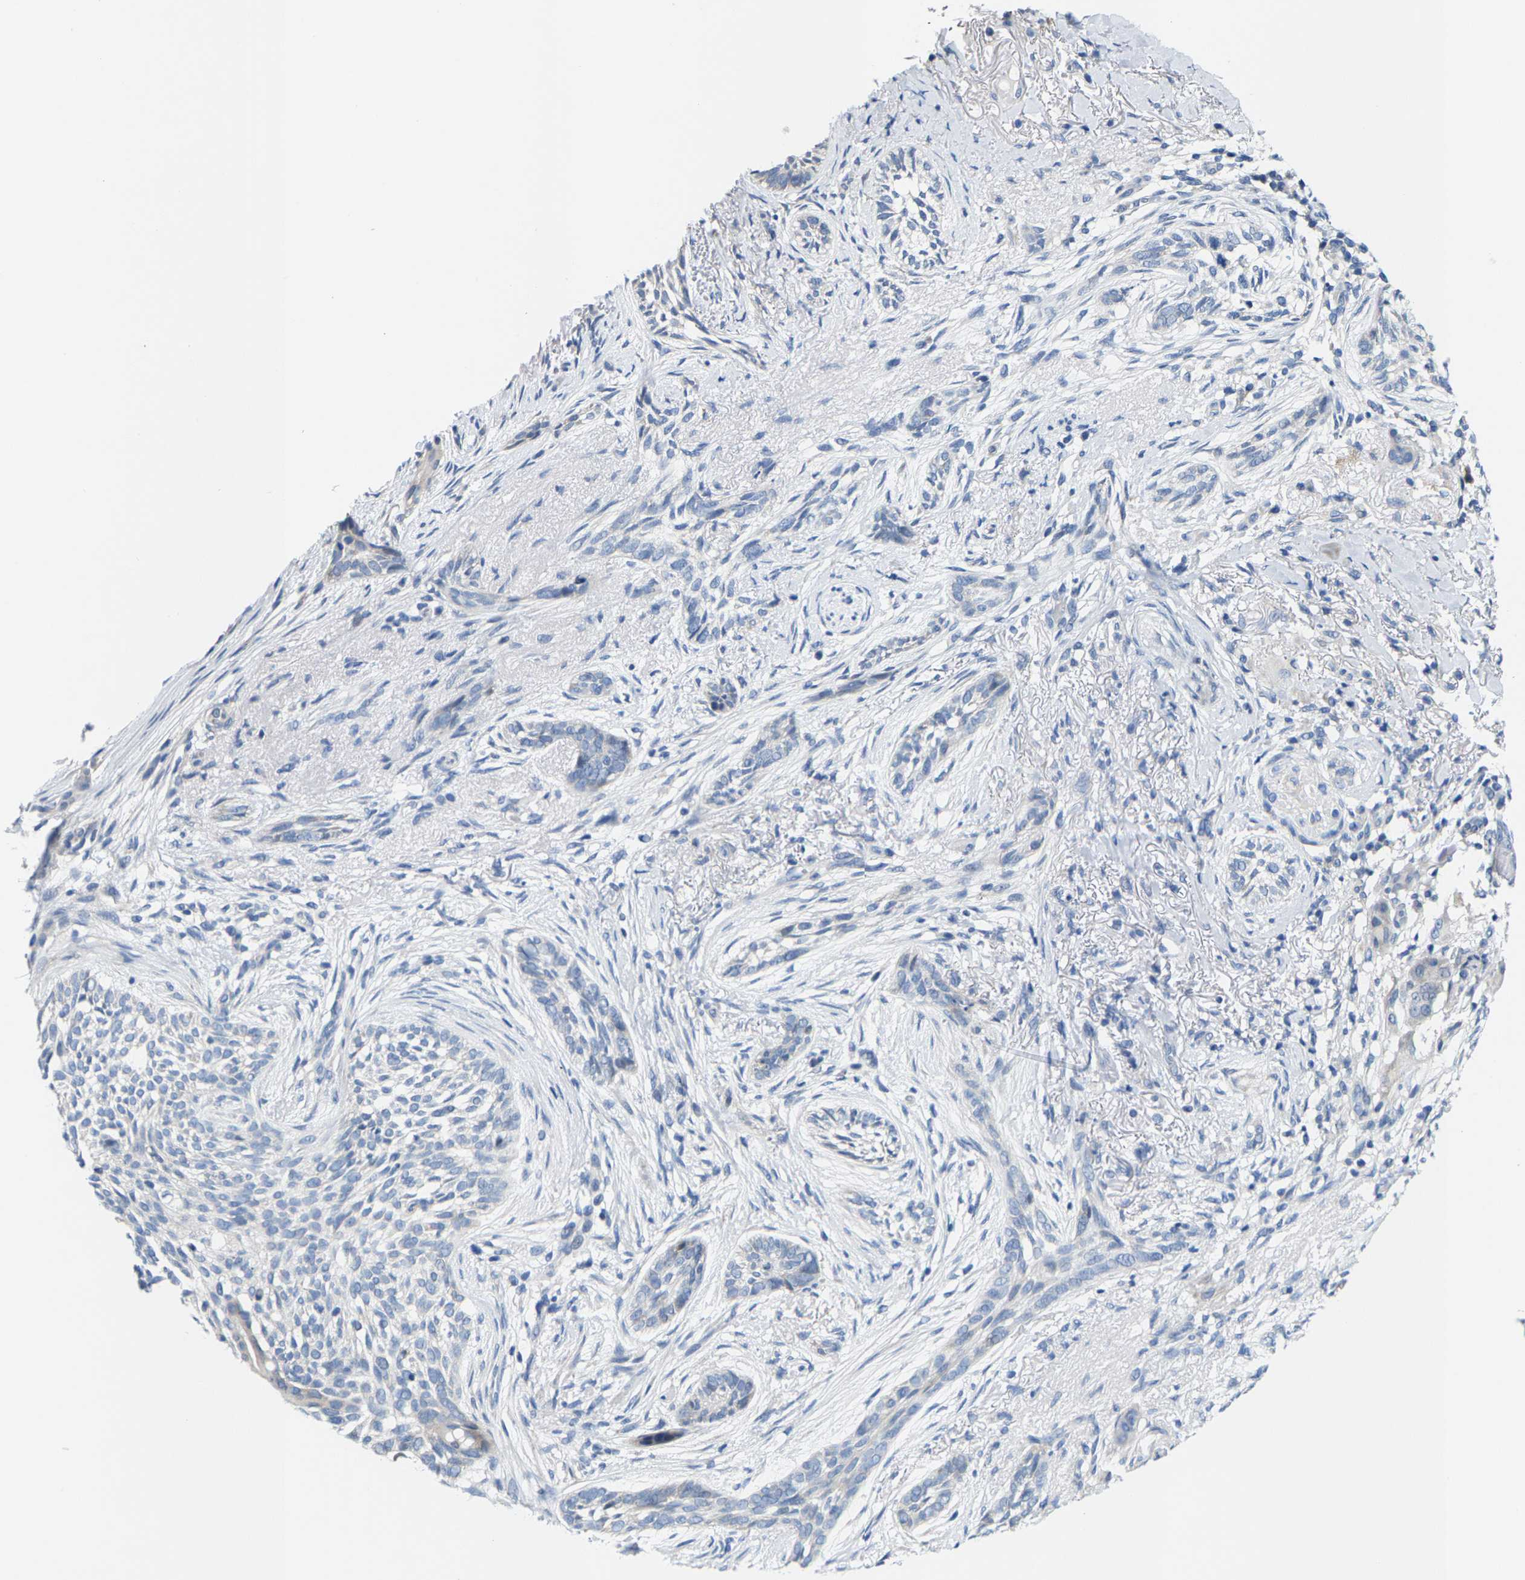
{"staining": {"intensity": "negative", "quantity": "none", "location": "none"}, "tissue": "skin cancer", "cell_type": "Tumor cells", "image_type": "cancer", "snomed": [{"axis": "morphology", "description": "Basal cell carcinoma"}, {"axis": "topography", "description": "Skin"}], "caption": "Skin cancer (basal cell carcinoma) stained for a protein using IHC demonstrates no expression tumor cells.", "gene": "KLHL1", "patient": {"sex": "female", "age": 88}}